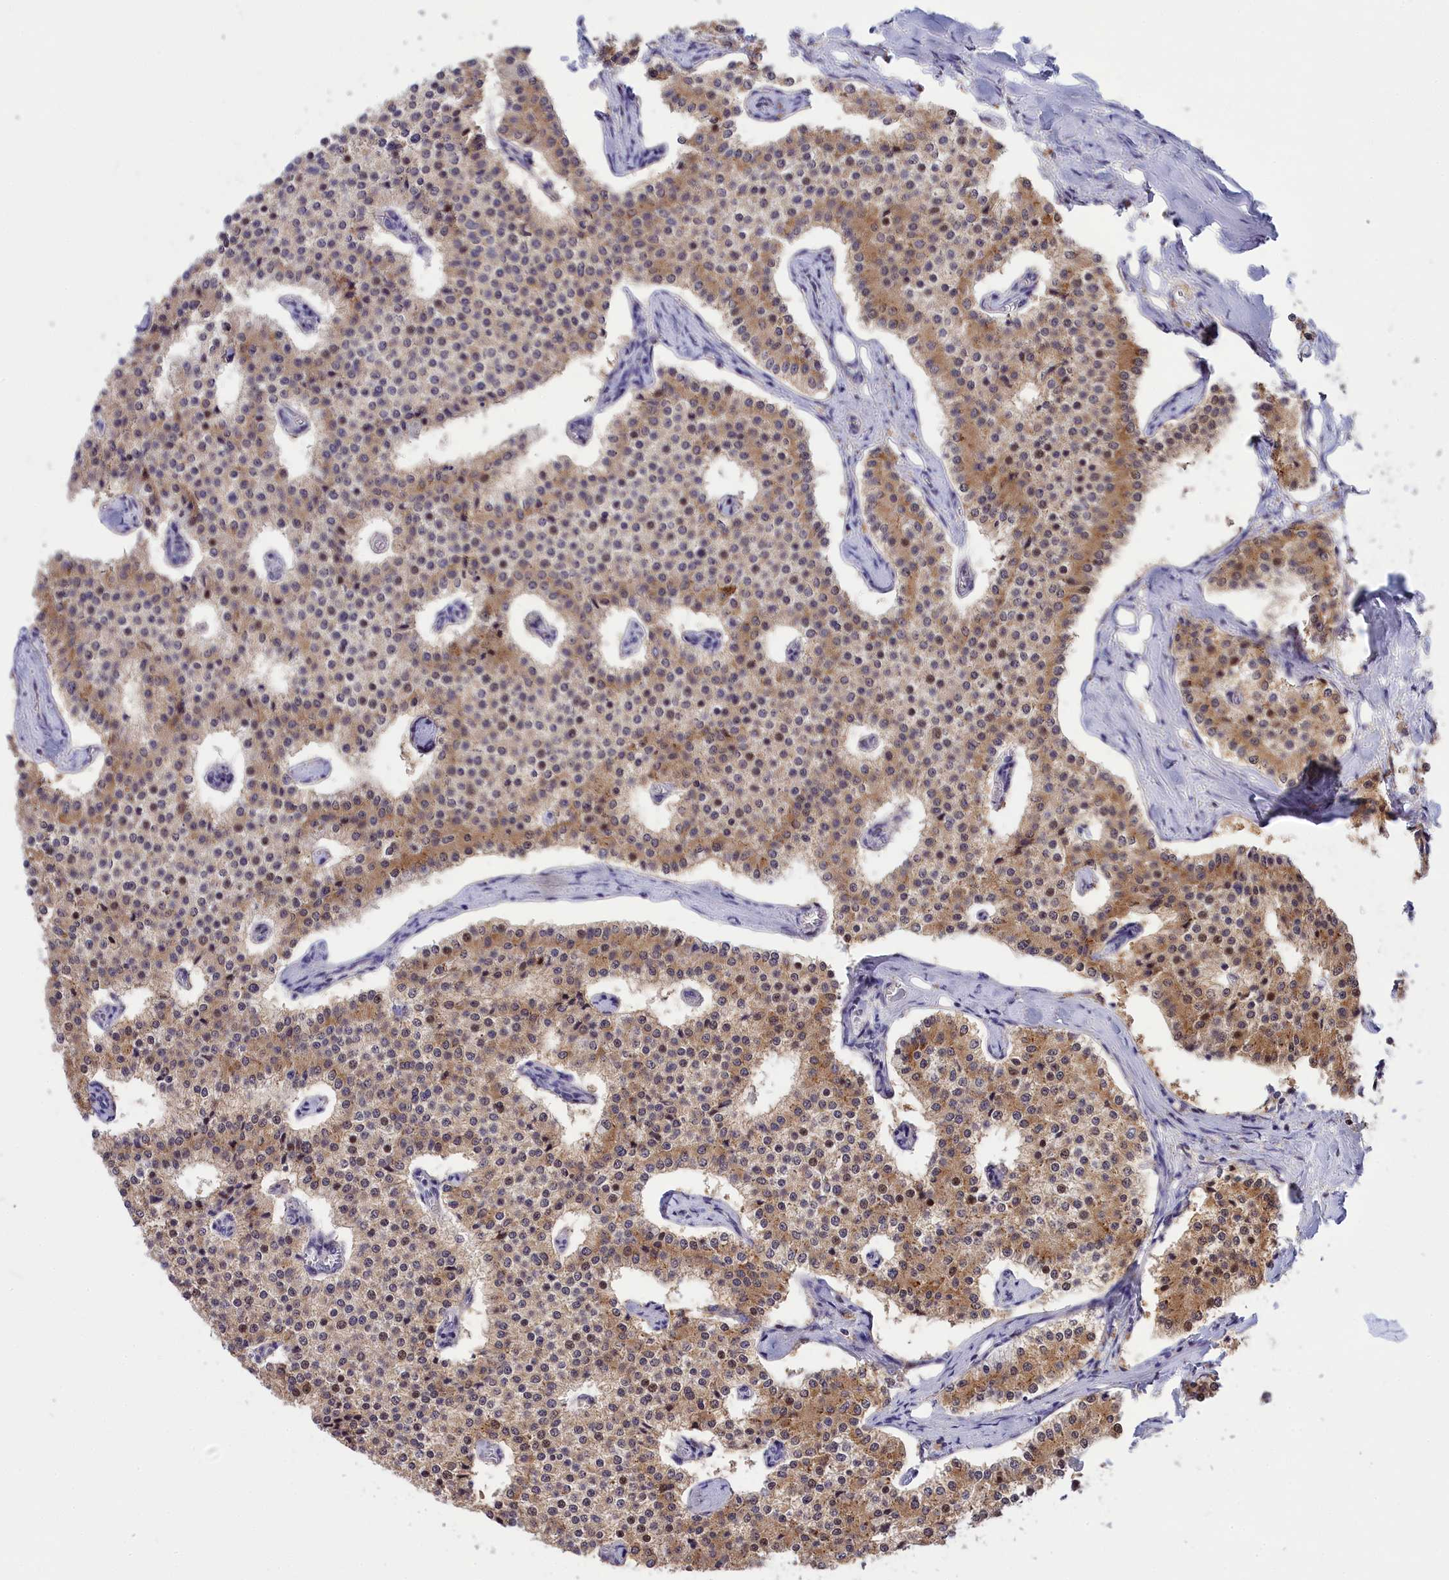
{"staining": {"intensity": "moderate", "quantity": ">75%", "location": "cytoplasmic/membranous,nuclear"}, "tissue": "carcinoid", "cell_type": "Tumor cells", "image_type": "cancer", "snomed": [{"axis": "morphology", "description": "Carcinoid, malignant, NOS"}, {"axis": "topography", "description": "Colon"}], "caption": "This is a micrograph of immunohistochemistry (IHC) staining of carcinoid (malignant), which shows moderate positivity in the cytoplasmic/membranous and nuclear of tumor cells.", "gene": "KCTD14", "patient": {"sex": "female", "age": 52}}